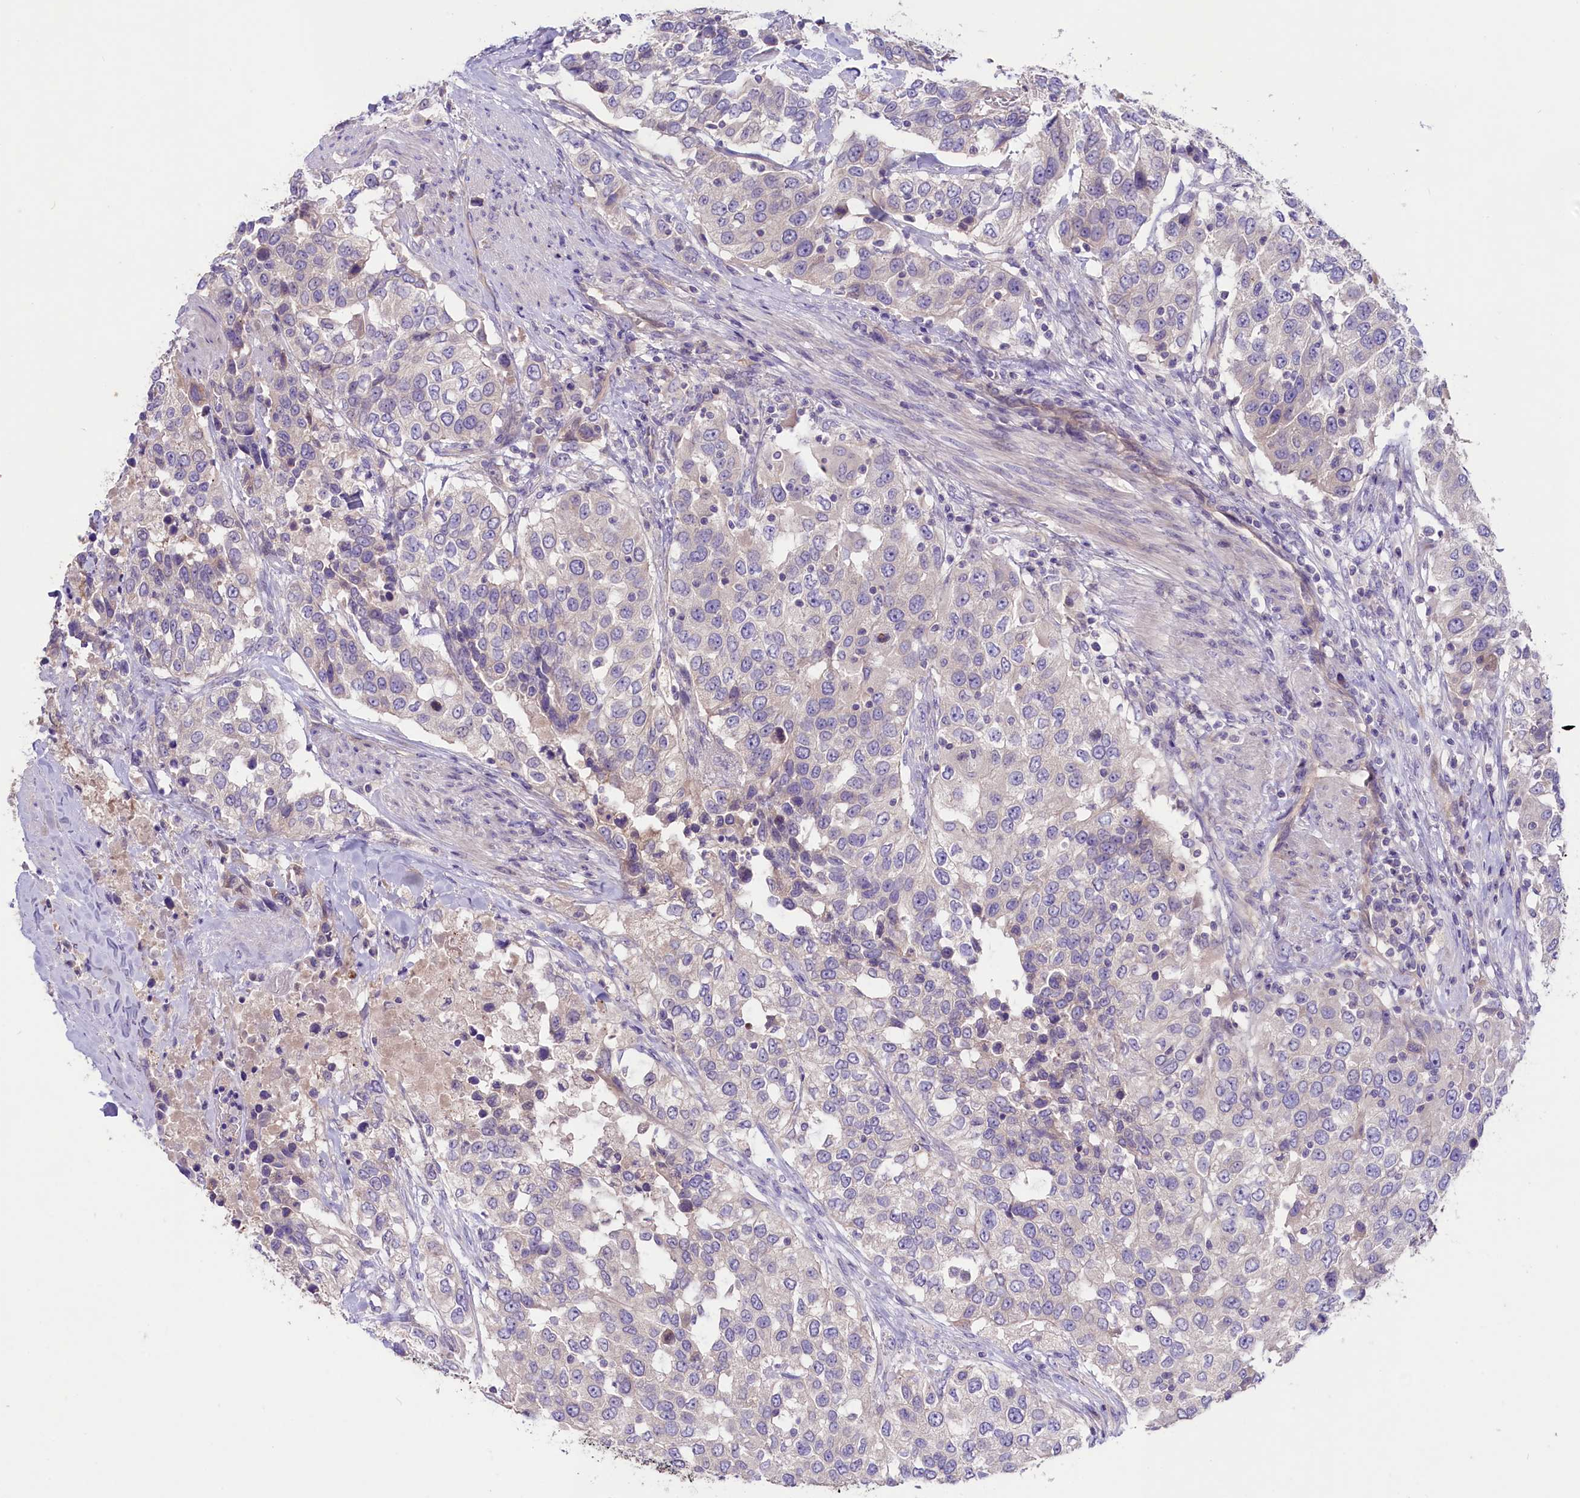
{"staining": {"intensity": "negative", "quantity": "none", "location": "none"}, "tissue": "urothelial cancer", "cell_type": "Tumor cells", "image_type": "cancer", "snomed": [{"axis": "morphology", "description": "Urothelial carcinoma, High grade"}, {"axis": "topography", "description": "Urinary bladder"}], "caption": "Immunohistochemistry image of neoplastic tissue: urothelial cancer stained with DAB exhibits no significant protein staining in tumor cells.", "gene": "CD99L2", "patient": {"sex": "female", "age": 80}}